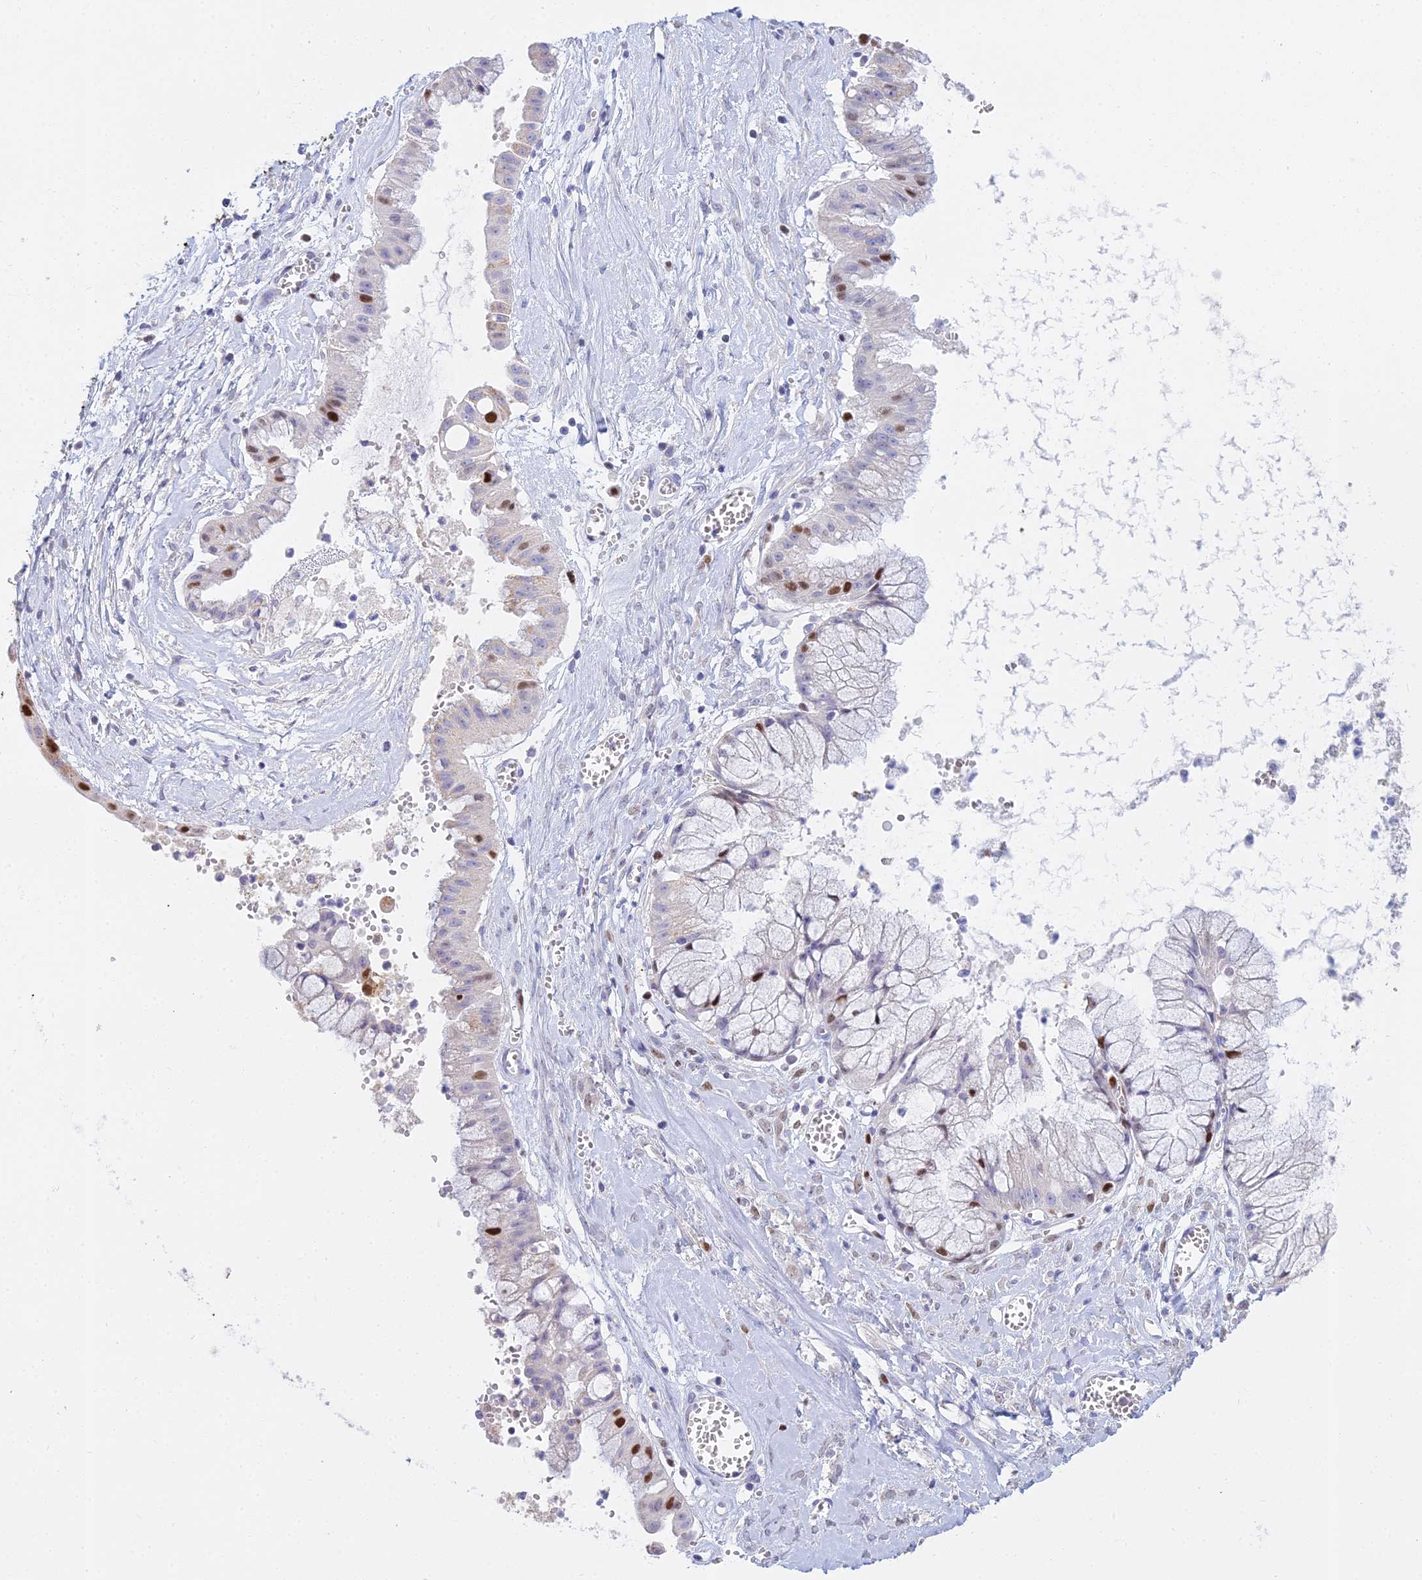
{"staining": {"intensity": "moderate", "quantity": "<25%", "location": "nuclear"}, "tissue": "ovarian cancer", "cell_type": "Tumor cells", "image_type": "cancer", "snomed": [{"axis": "morphology", "description": "Cystadenocarcinoma, mucinous, NOS"}, {"axis": "topography", "description": "Ovary"}], "caption": "Protein analysis of ovarian mucinous cystadenocarcinoma tissue shows moderate nuclear expression in approximately <25% of tumor cells. The protein of interest is shown in brown color, while the nuclei are stained blue.", "gene": "MCM2", "patient": {"sex": "female", "age": 70}}